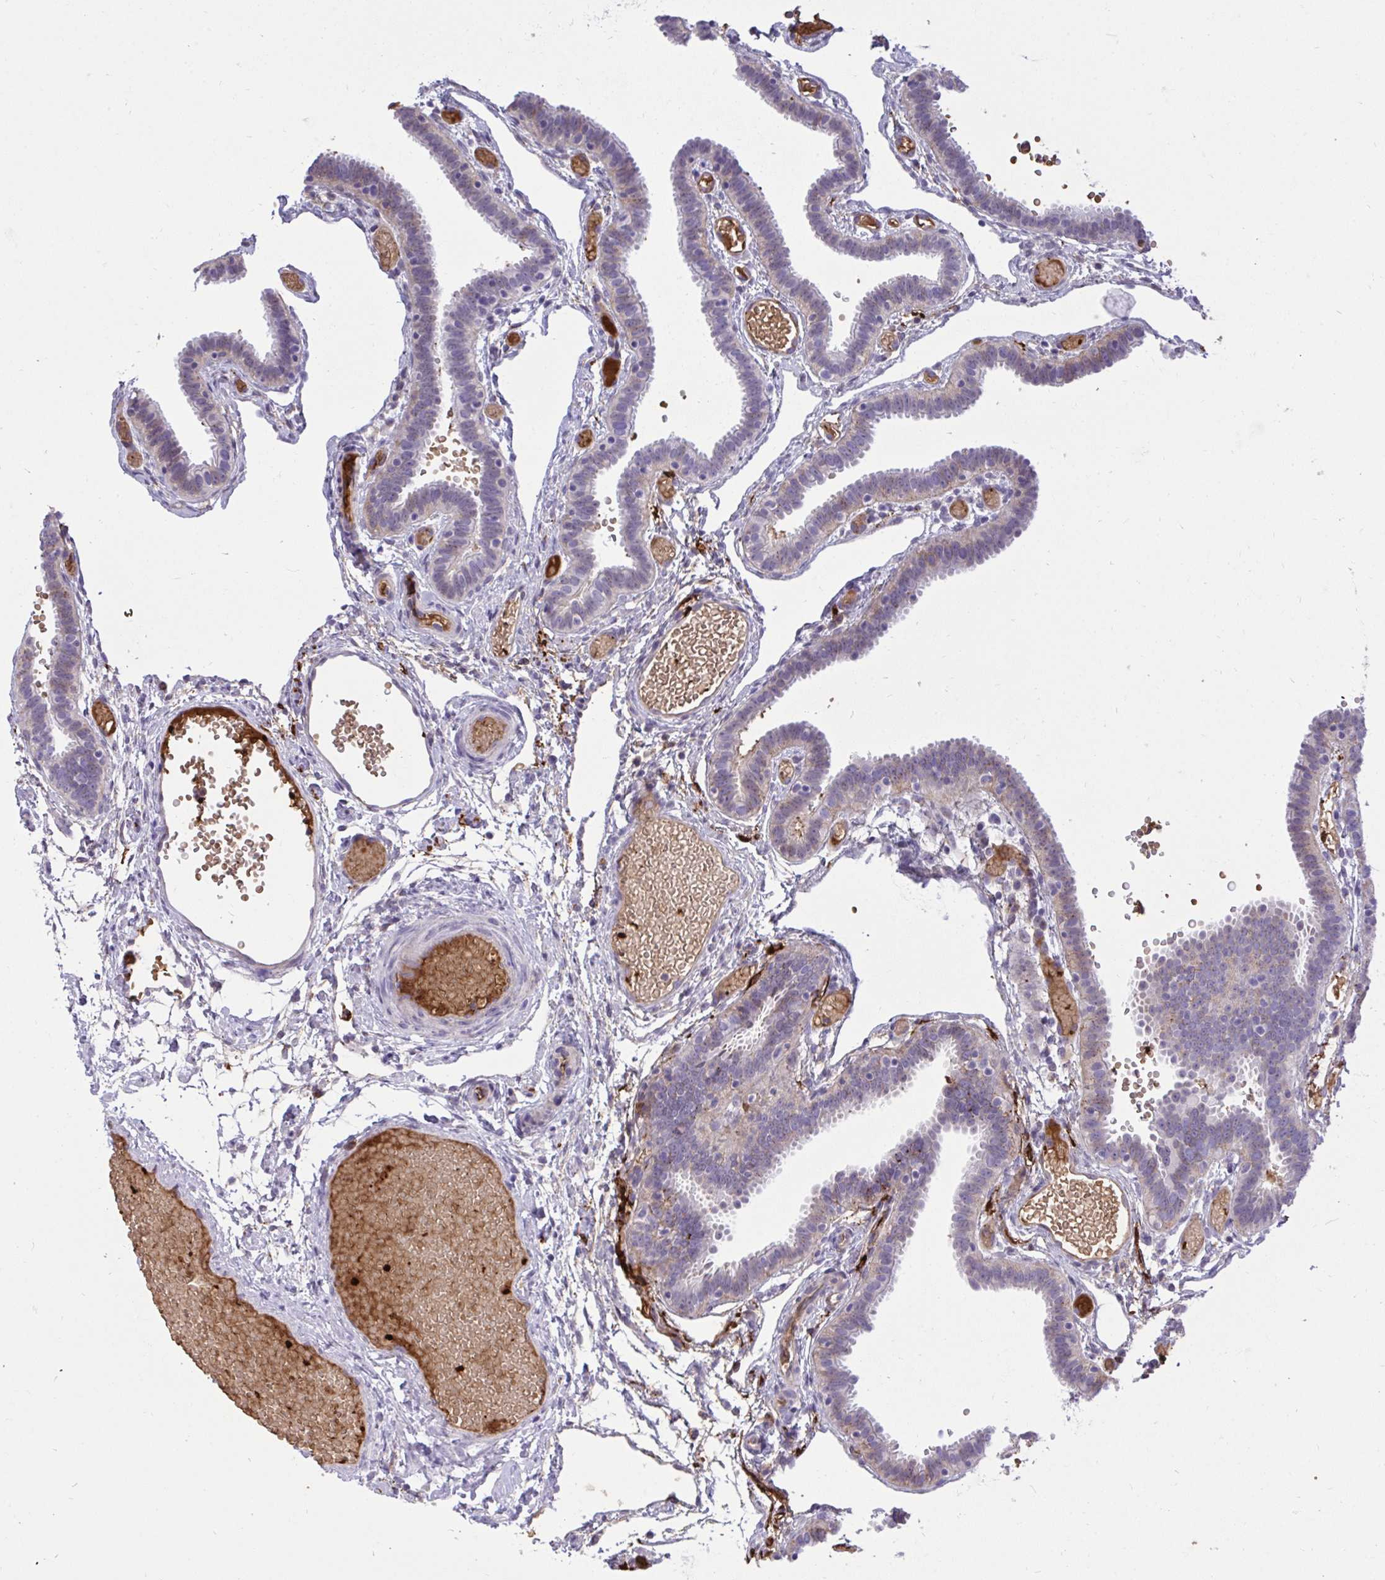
{"staining": {"intensity": "weak", "quantity": "<25%", "location": "cytoplasmic/membranous"}, "tissue": "fallopian tube", "cell_type": "Glandular cells", "image_type": "normal", "snomed": [{"axis": "morphology", "description": "Normal tissue, NOS"}, {"axis": "topography", "description": "Fallopian tube"}], "caption": "DAB immunohistochemical staining of normal fallopian tube exhibits no significant expression in glandular cells.", "gene": "F2", "patient": {"sex": "female", "age": 37}}